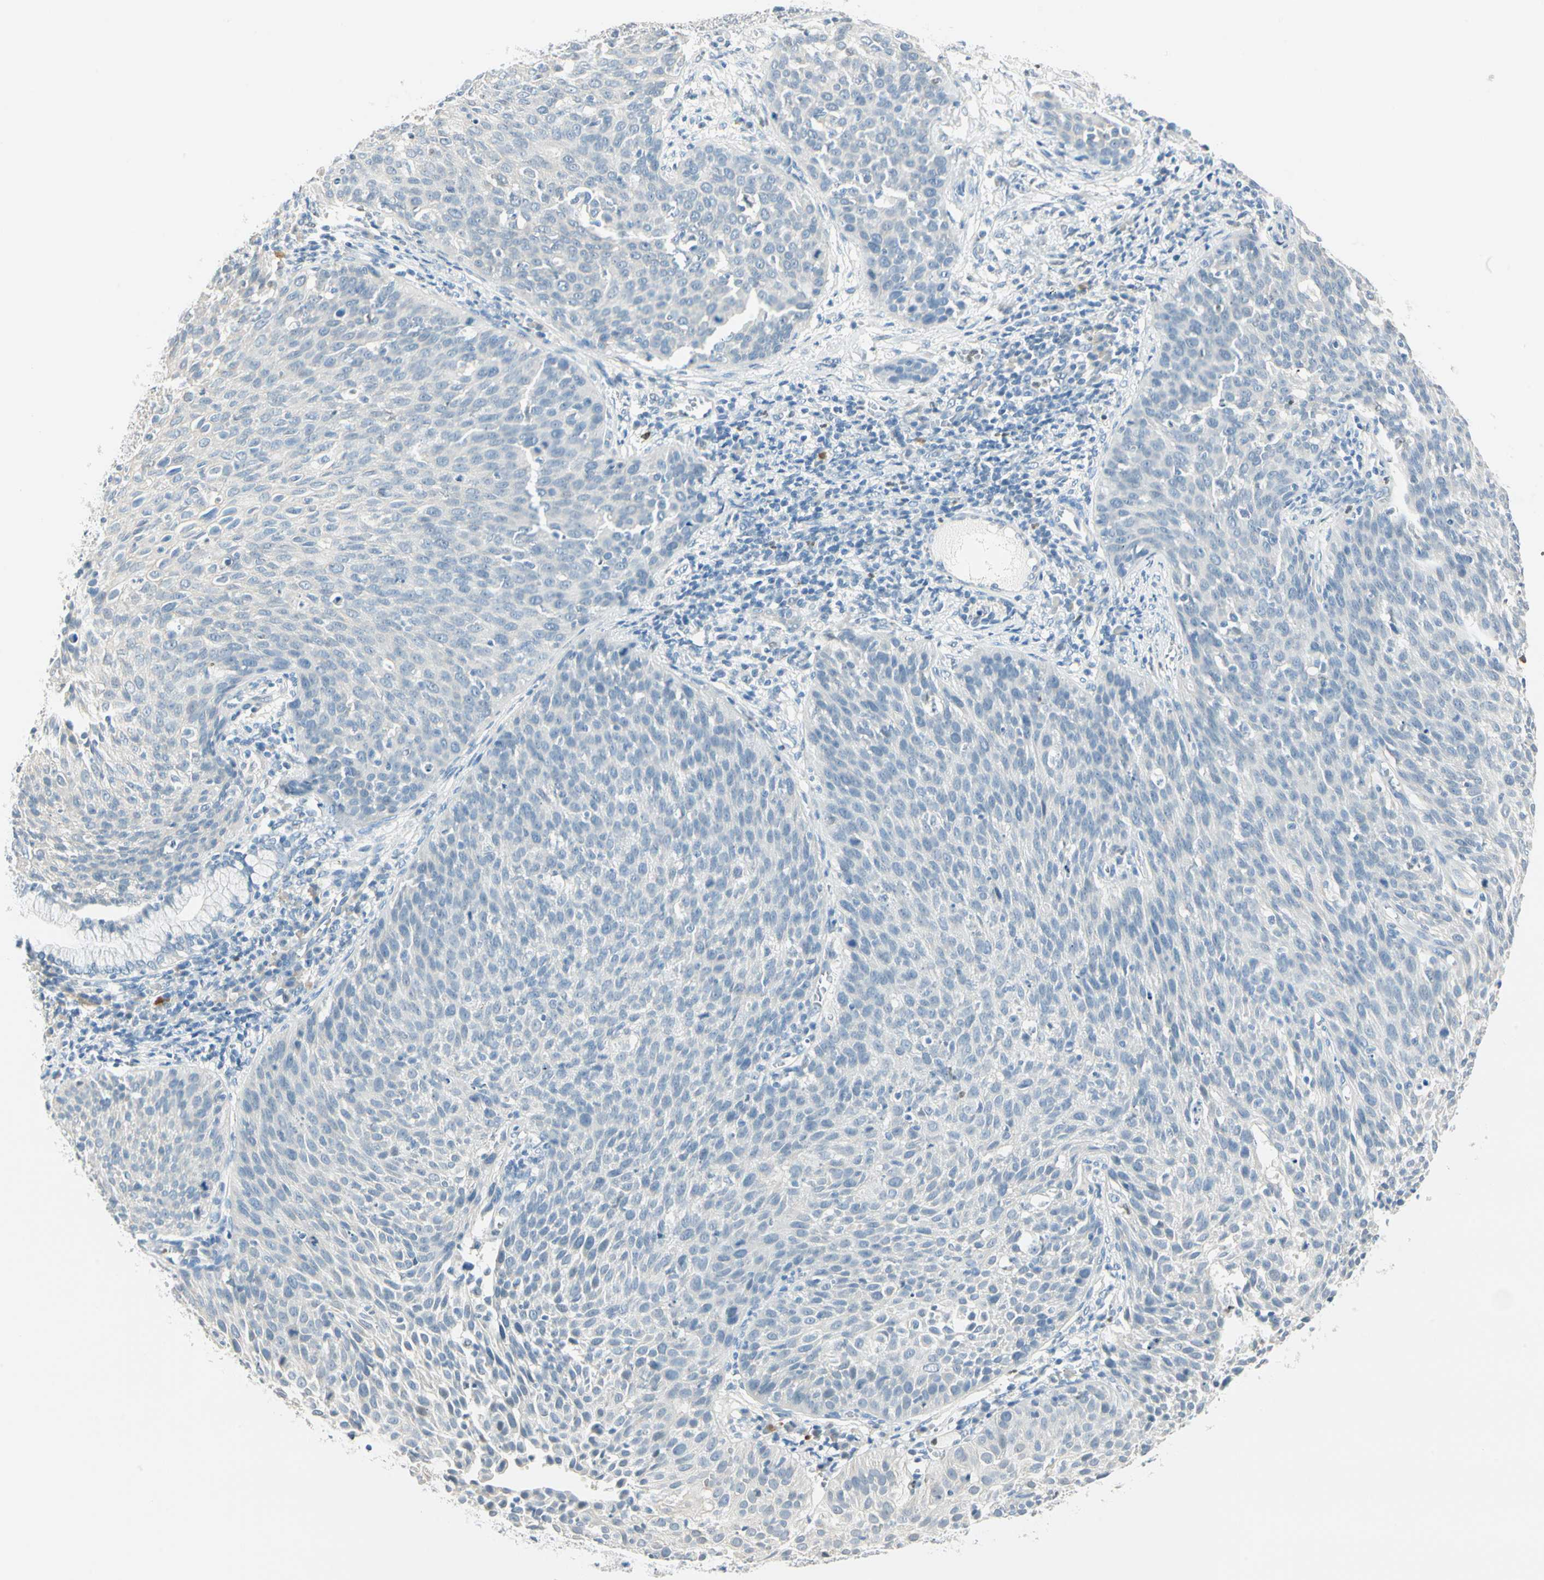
{"staining": {"intensity": "negative", "quantity": "none", "location": "none"}, "tissue": "cervical cancer", "cell_type": "Tumor cells", "image_type": "cancer", "snomed": [{"axis": "morphology", "description": "Squamous cell carcinoma, NOS"}, {"axis": "topography", "description": "Cervix"}], "caption": "Protein analysis of squamous cell carcinoma (cervical) exhibits no significant positivity in tumor cells.", "gene": "MLLT10", "patient": {"sex": "female", "age": 38}}